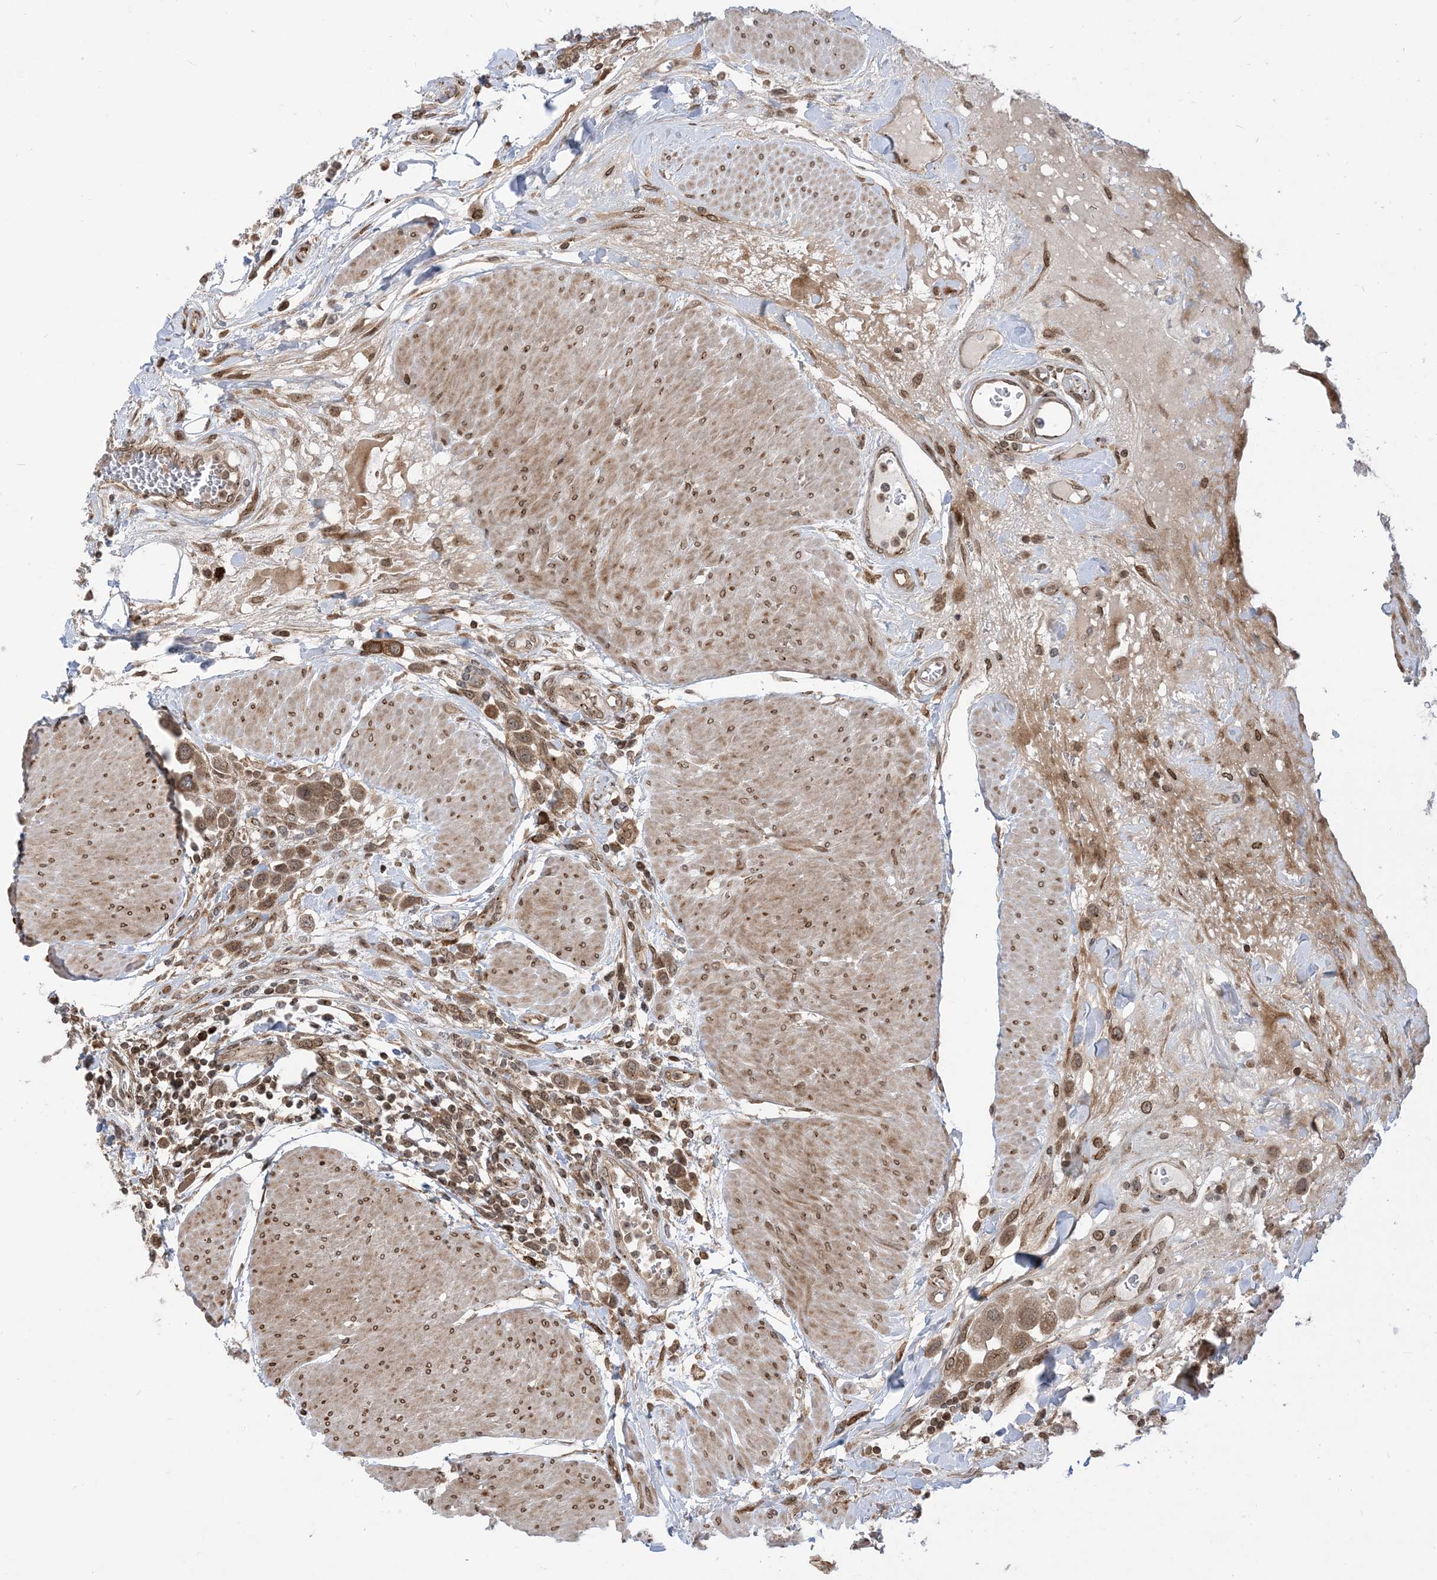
{"staining": {"intensity": "moderate", "quantity": ">75%", "location": "cytoplasmic/membranous"}, "tissue": "urothelial cancer", "cell_type": "Tumor cells", "image_type": "cancer", "snomed": [{"axis": "morphology", "description": "Urothelial carcinoma, High grade"}, {"axis": "topography", "description": "Urinary bladder"}], "caption": "Human urothelial cancer stained with a protein marker shows moderate staining in tumor cells.", "gene": "CASP4", "patient": {"sex": "male", "age": 50}}